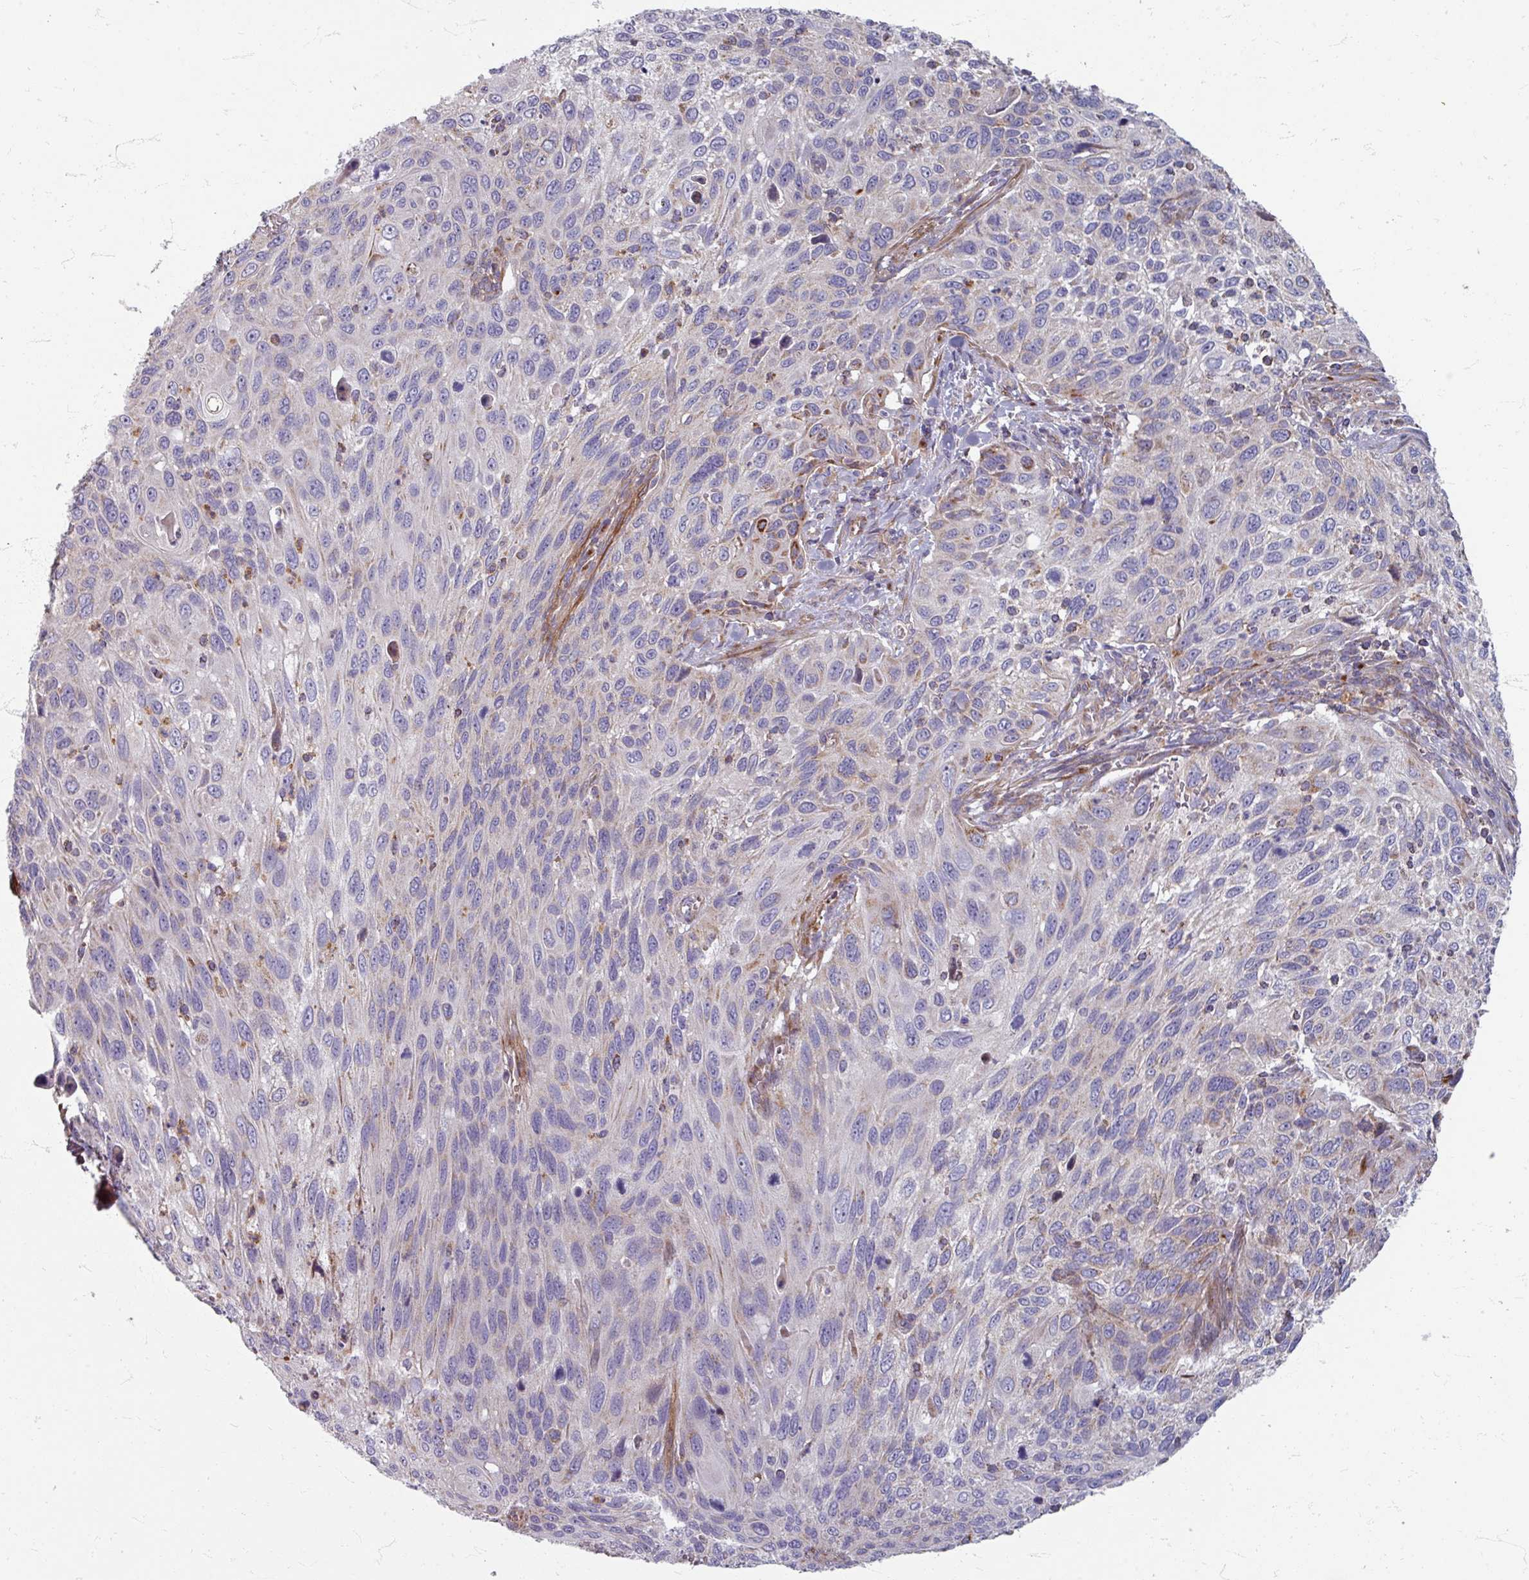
{"staining": {"intensity": "negative", "quantity": "none", "location": "none"}, "tissue": "cervical cancer", "cell_type": "Tumor cells", "image_type": "cancer", "snomed": [{"axis": "morphology", "description": "Squamous cell carcinoma, NOS"}, {"axis": "topography", "description": "Cervix"}], "caption": "Tumor cells show no significant protein staining in cervical cancer (squamous cell carcinoma).", "gene": "GABARAPL1", "patient": {"sex": "female", "age": 70}}